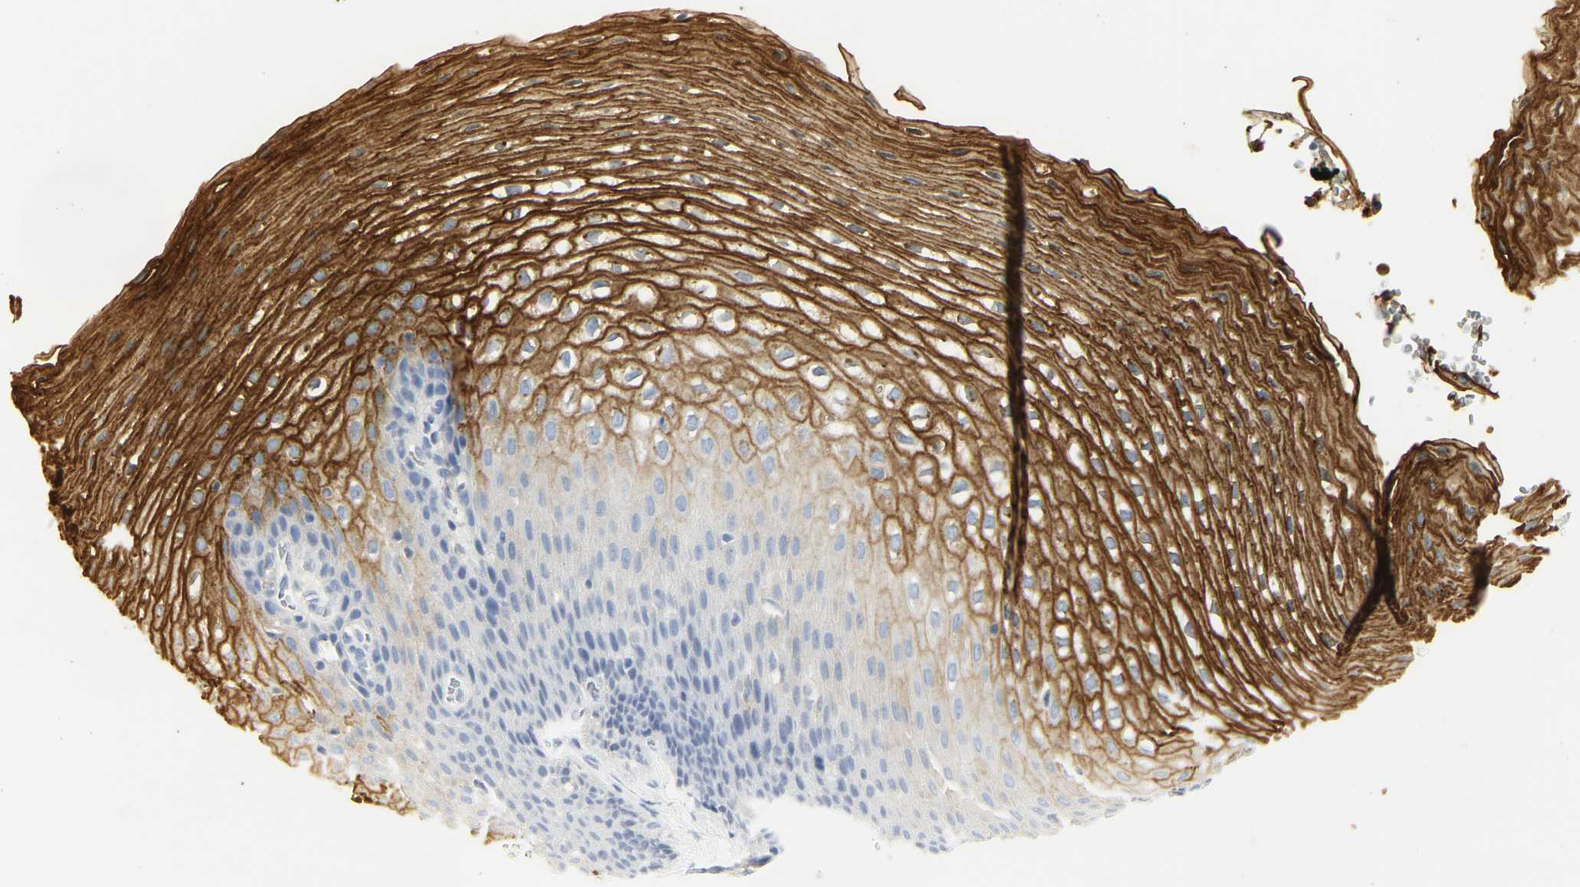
{"staining": {"intensity": "strong", "quantity": "25%-75%", "location": "cytoplasmic/membranous"}, "tissue": "esophagus", "cell_type": "Squamous epithelial cells", "image_type": "normal", "snomed": [{"axis": "morphology", "description": "Normal tissue, NOS"}, {"axis": "topography", "description": "Esophagus"}], "caption": "Strong cytoplasmic/membranous expression for a protein is identified in about 25%-75% of squamous epithelial cells of benign esophagus using immunohistochemistry.", "gene": "CEACAM5", "patient": {"sex": "male", "age": 48}}